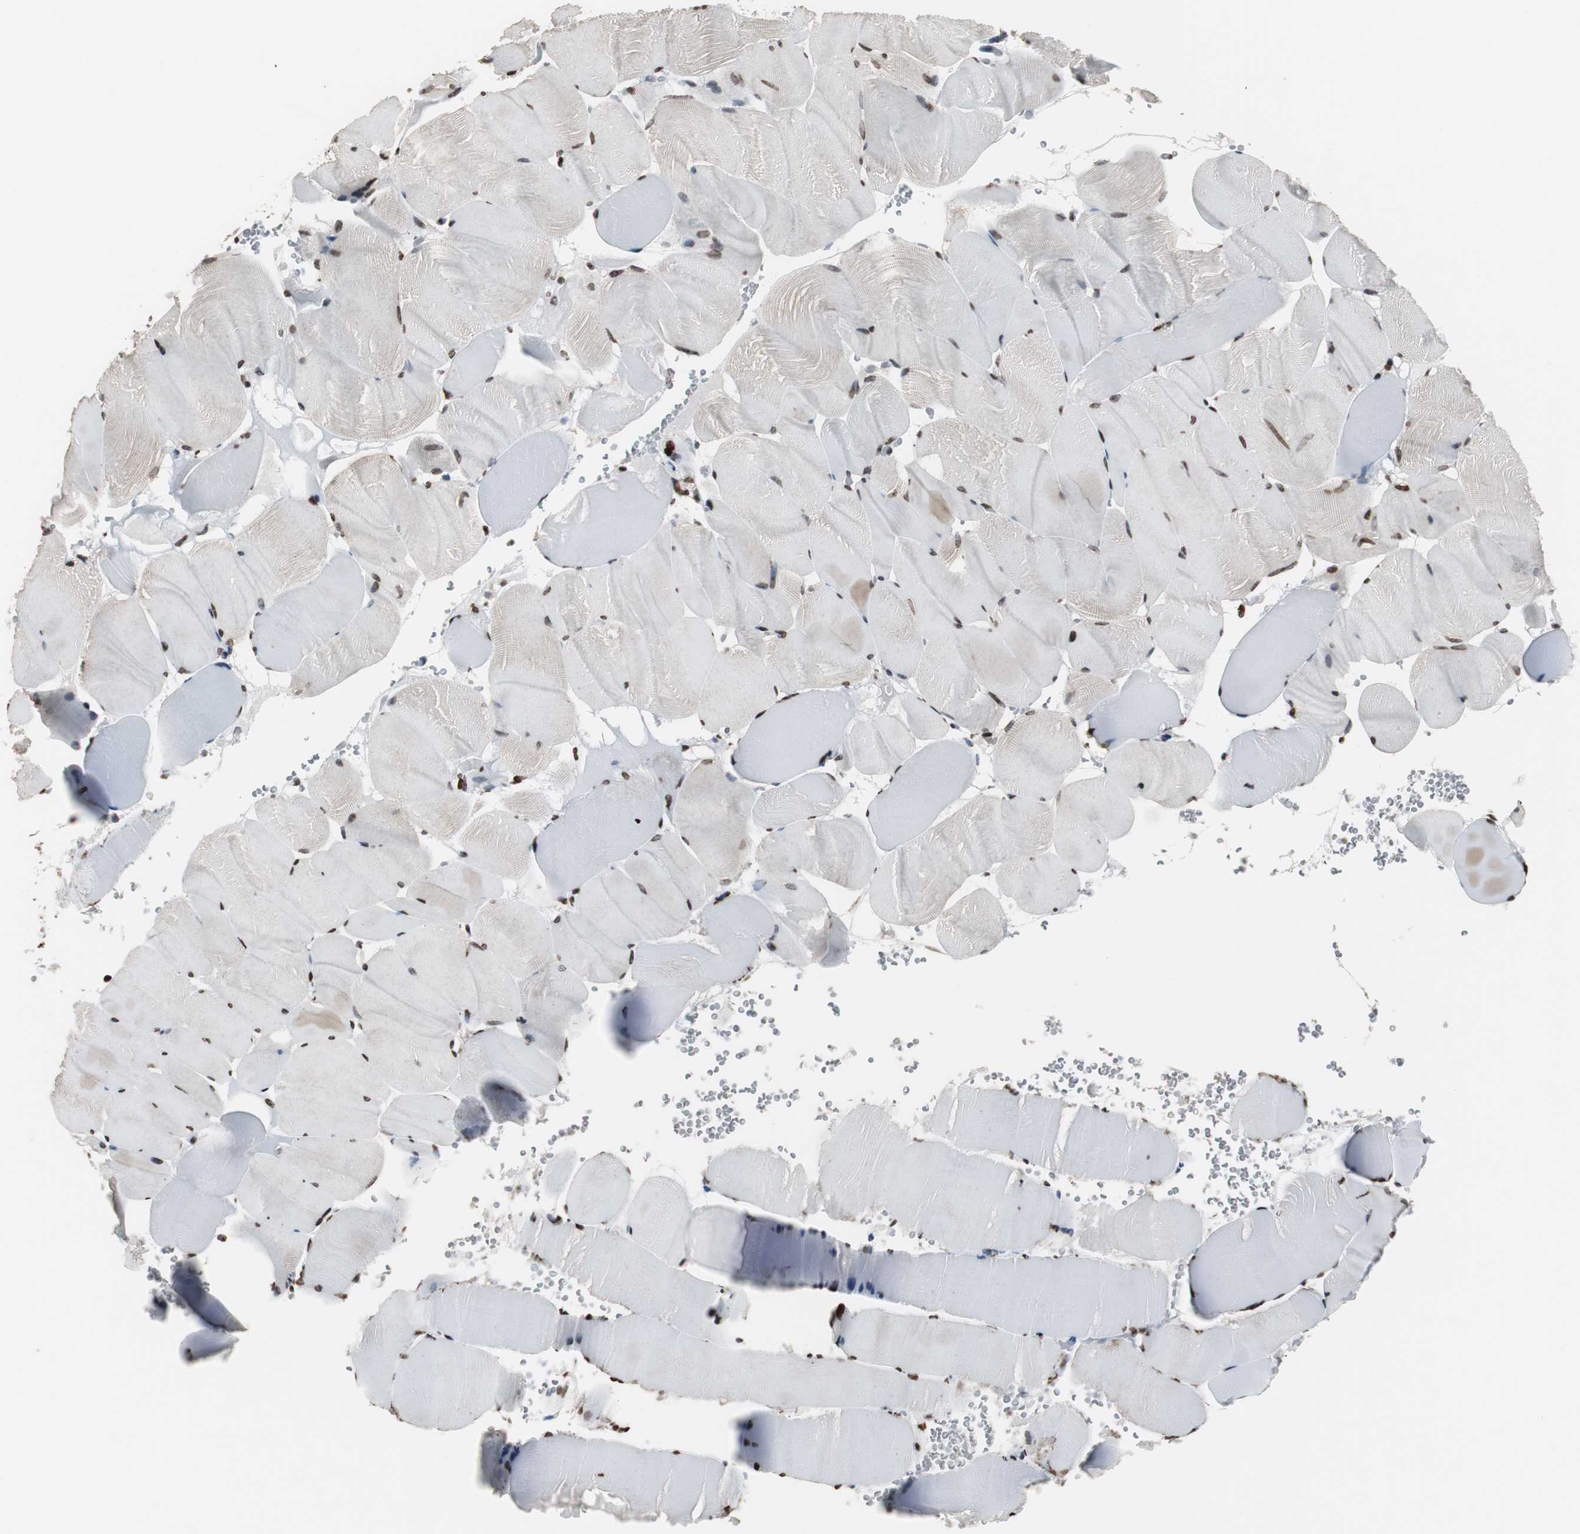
{"staining": {"intensity": "strong", "quantity": "25%-75%", "location": "nuclear"}, "tissue": "skeletal muscle", "cell_type": "Myocytes", "image_type": "normal", "snomed": [{"axis": "morphology", "description": "Normal tissue, NOS"}, {"axis": "topography", "description": "Skeletal muscle"}], "caption": "Unremarkable skeletal muscle reveals strong nuclear expression in about 25%-75% of myocytes.", "gene": "PAXIP1", "patient": {"sex": "male", "age": 62}}